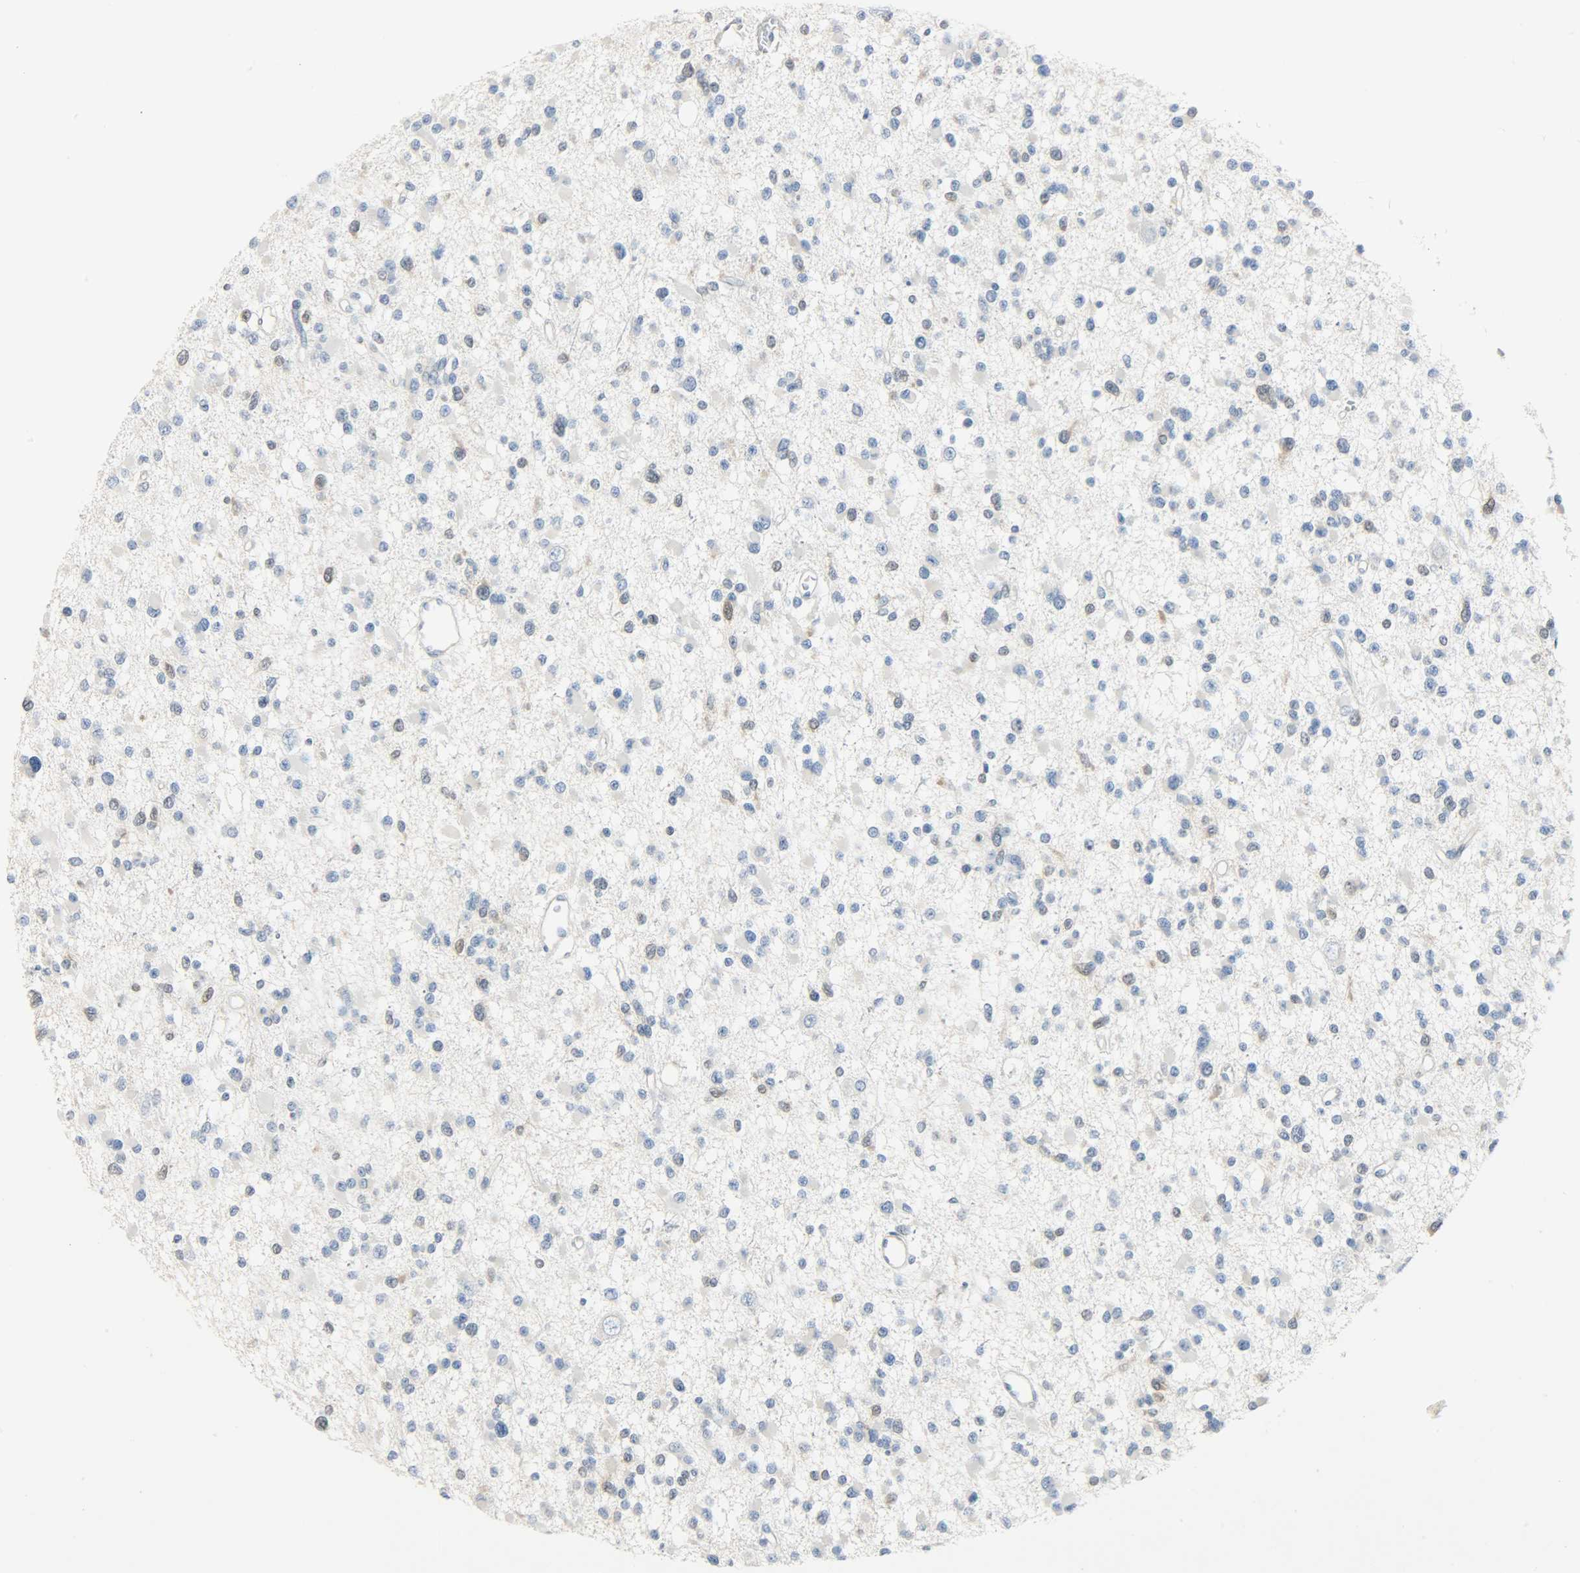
{"staining": {"intensity": "negative", "quantity": "none", "location": "none"}, "tissue": "glioma", "cell_type": "Tumor cells", "image_type": "cancer", "snomed": [{"axis": "morphology", "description": "Glioma, malignant, Low grade"}, {"axis": "topography", "description": "Brain"}], "caption": "Human malignant glioma (low-grade) stained for a protein using immunohistochemistry reveals no positivity in tumor cells.", "gene": "EIF4EBP1", "patient": {"sex": "female", "age": 22}}